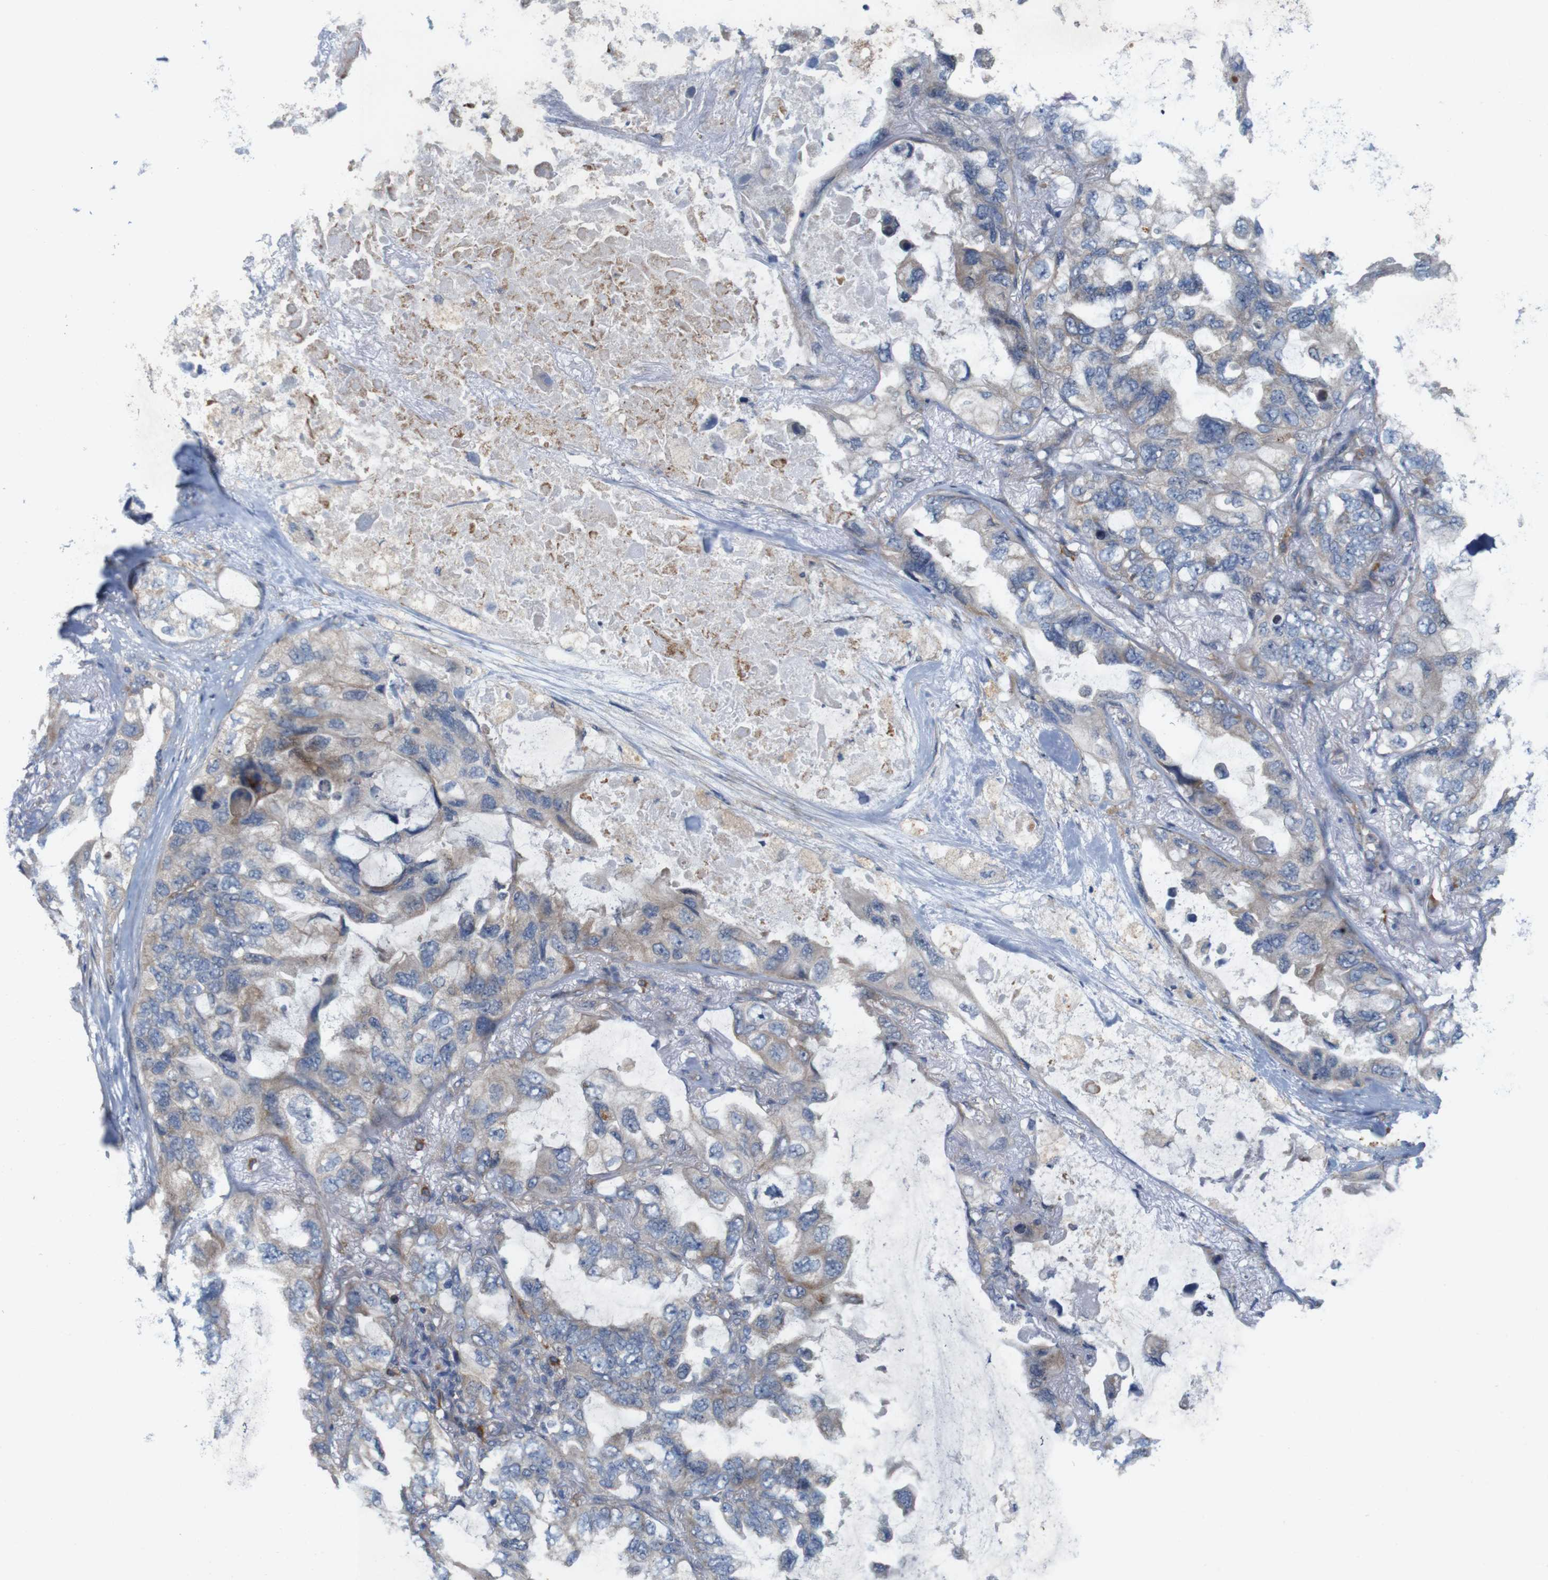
{"staining": {"intensity": "weak", "quantity": ">75%", "location": "cytoplasmic/membranous"}, "tissue": "lung cancer", "cell_type": "Tumor cells", "image_type": "cancer", "snomed": [{"axis": "morphology", "description": "Squamous cell carcinoma, NOS"}, {"axis": "topography", "description": "Lung"}], "caption": "Lung cancer stained with a brown dye shows weak cytoplasmic/membranous positive expression in about >75% of tumor cells.", "gene": "SIGLEC8", "patient": {"sex": "female", "age": 73}}